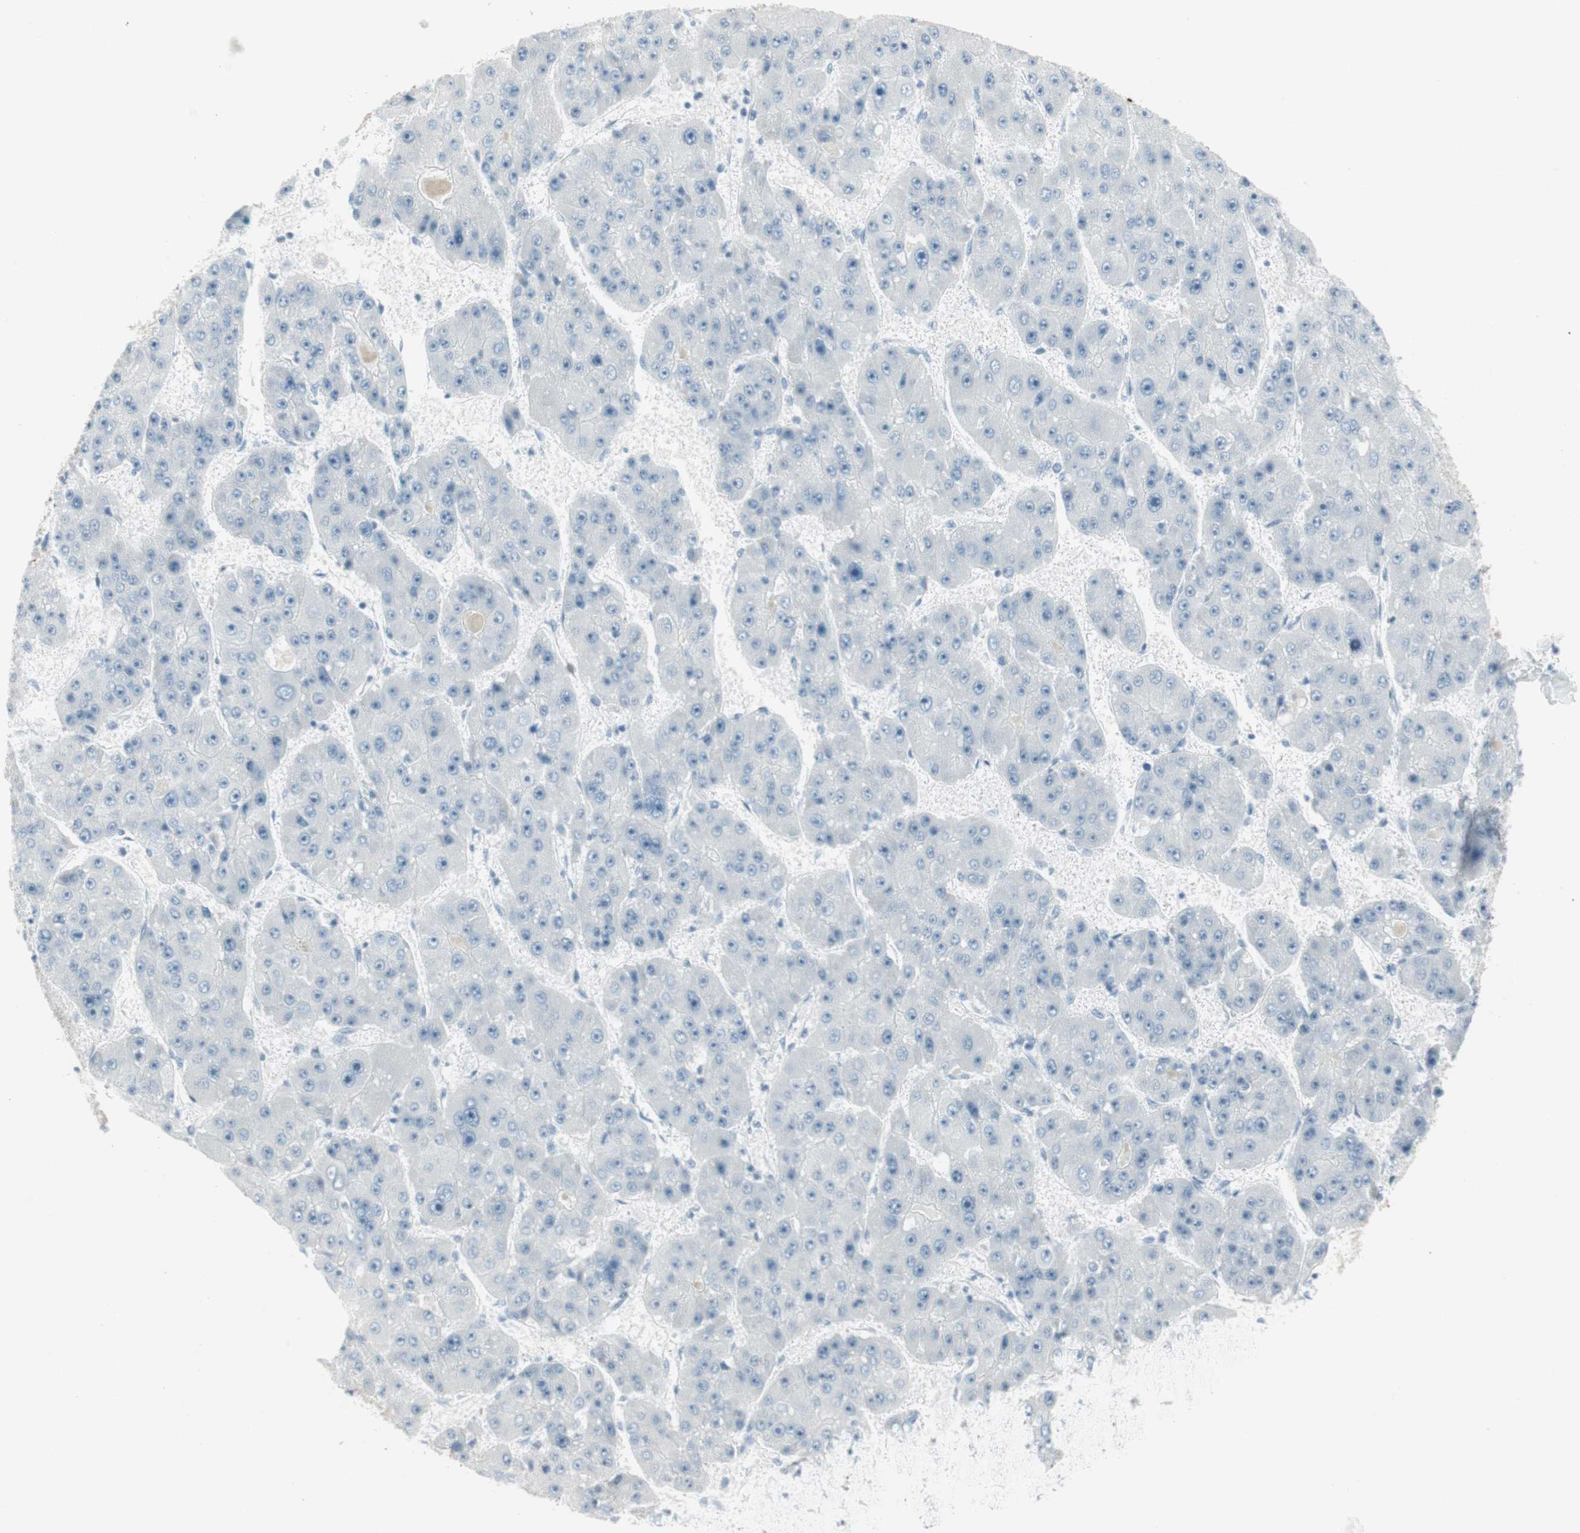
{"staining": {"intensity": "negative", "quantity": "none", "location": "none"}, "tissue": "liver cancer", "cell_type": "Tumor cells", "image_type": "cancer", "snomed": [{"axis": "morphology", "description": "Carcinoma, Hepatocellular, NOS"}, {"axis": "topography", "description": "Liver"}], "caption": "Photomicrograph shows no protein expression in tumor cells of liver cancer (hepatocellular carcinoma) tissue.", "gene": "AGR2", "patient": {"sex": "female", "age": 61}}